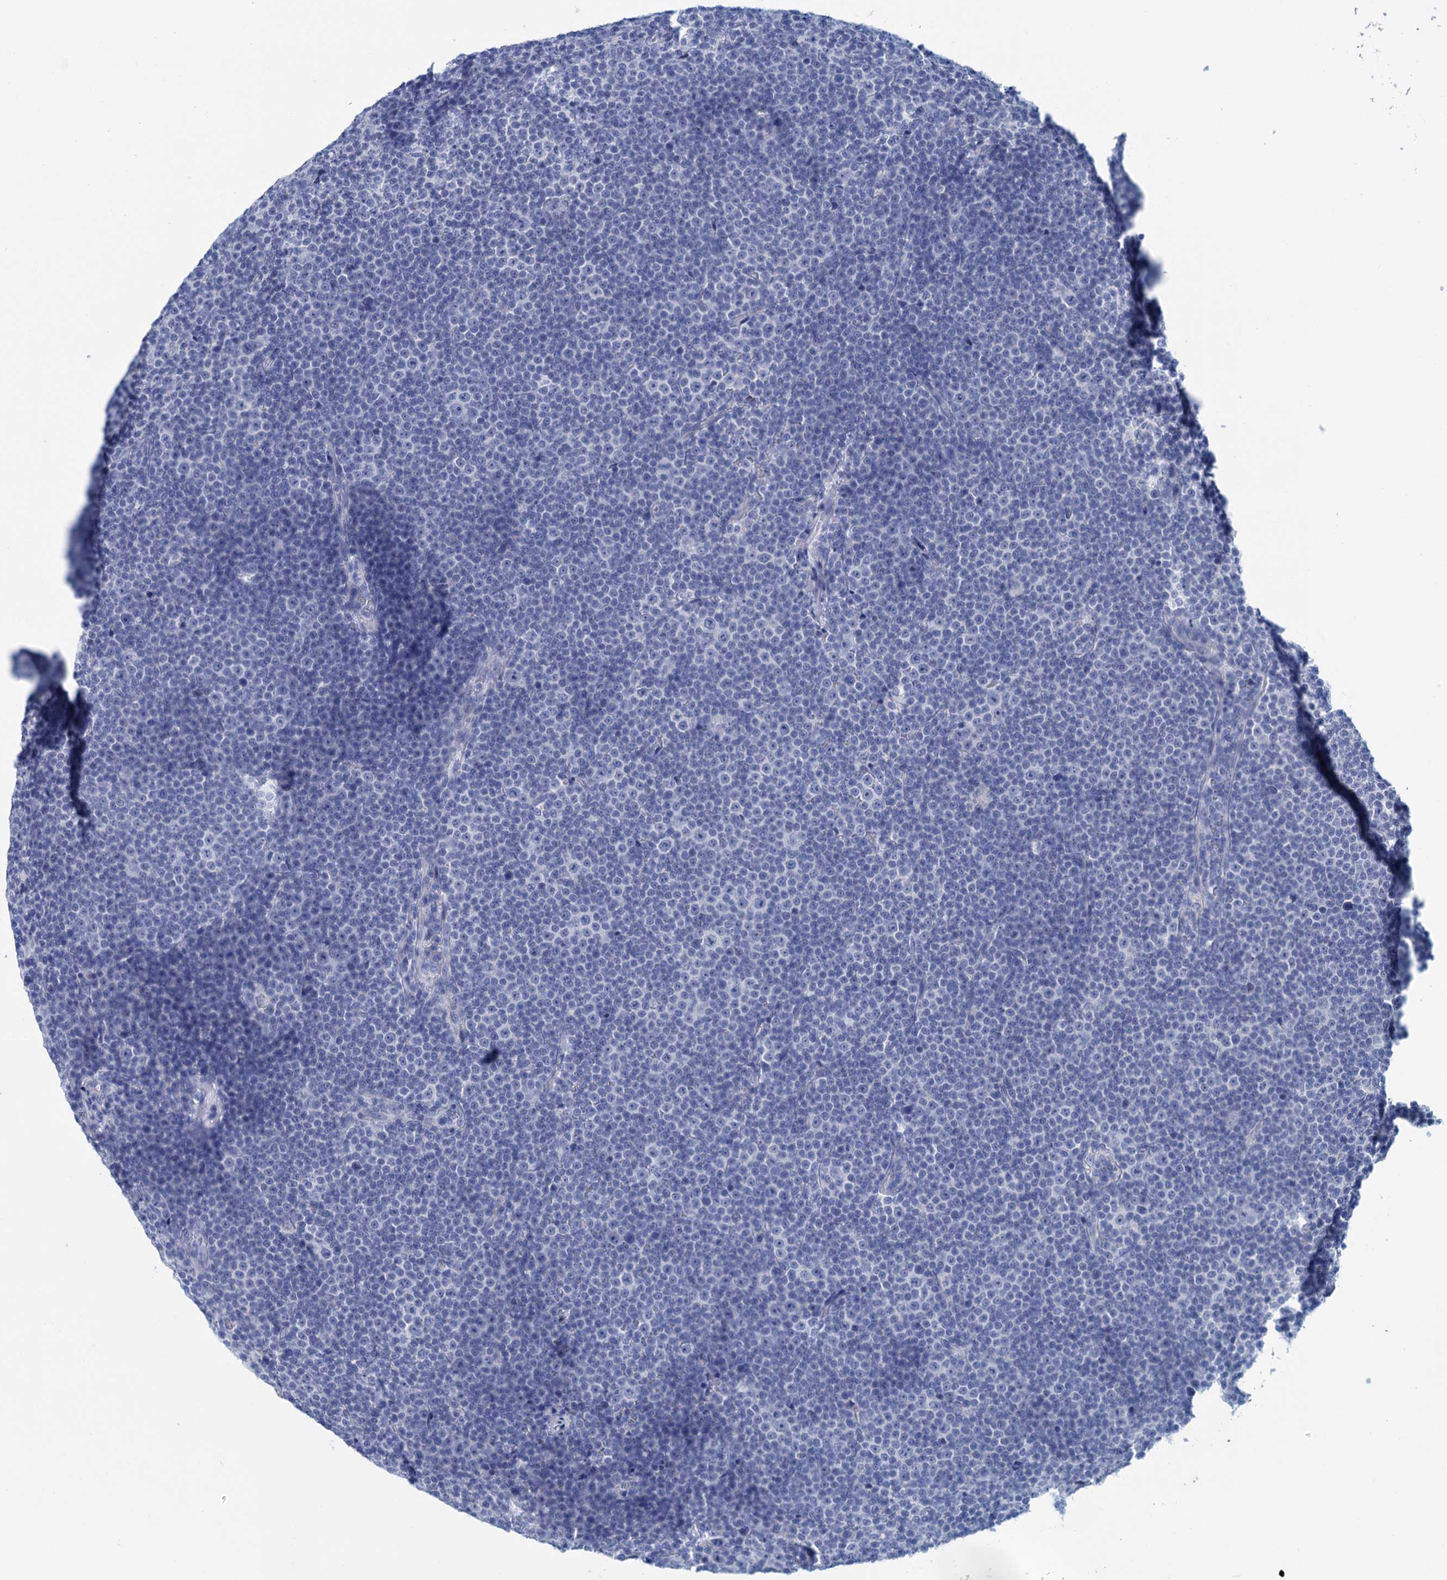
{"staining": {"intensity": "negative", "quantity": "none", "location": "none"}, "tissue": "lymphoma", "cell_type": "Tumor cells", "image_type": "cancer", "snomed": [{"axis": "morphology", "description": "Malignant lymphoma, non-Hodgkin's type, Low grade"}, {"axis": "topography", "description": "Lymph node"}], "caption": "High magnification brightfield microscopy of malignant lymphoma, non-Hodgkin's type (low-grade) stained with DAB (3,3'-diaminobenzidine) (brown) and counterstained with hematoxylin (blue): tumor cells show no significant expression.", "gene": "MYOZ3", "patient": {"sex": "female", "age": 67}}